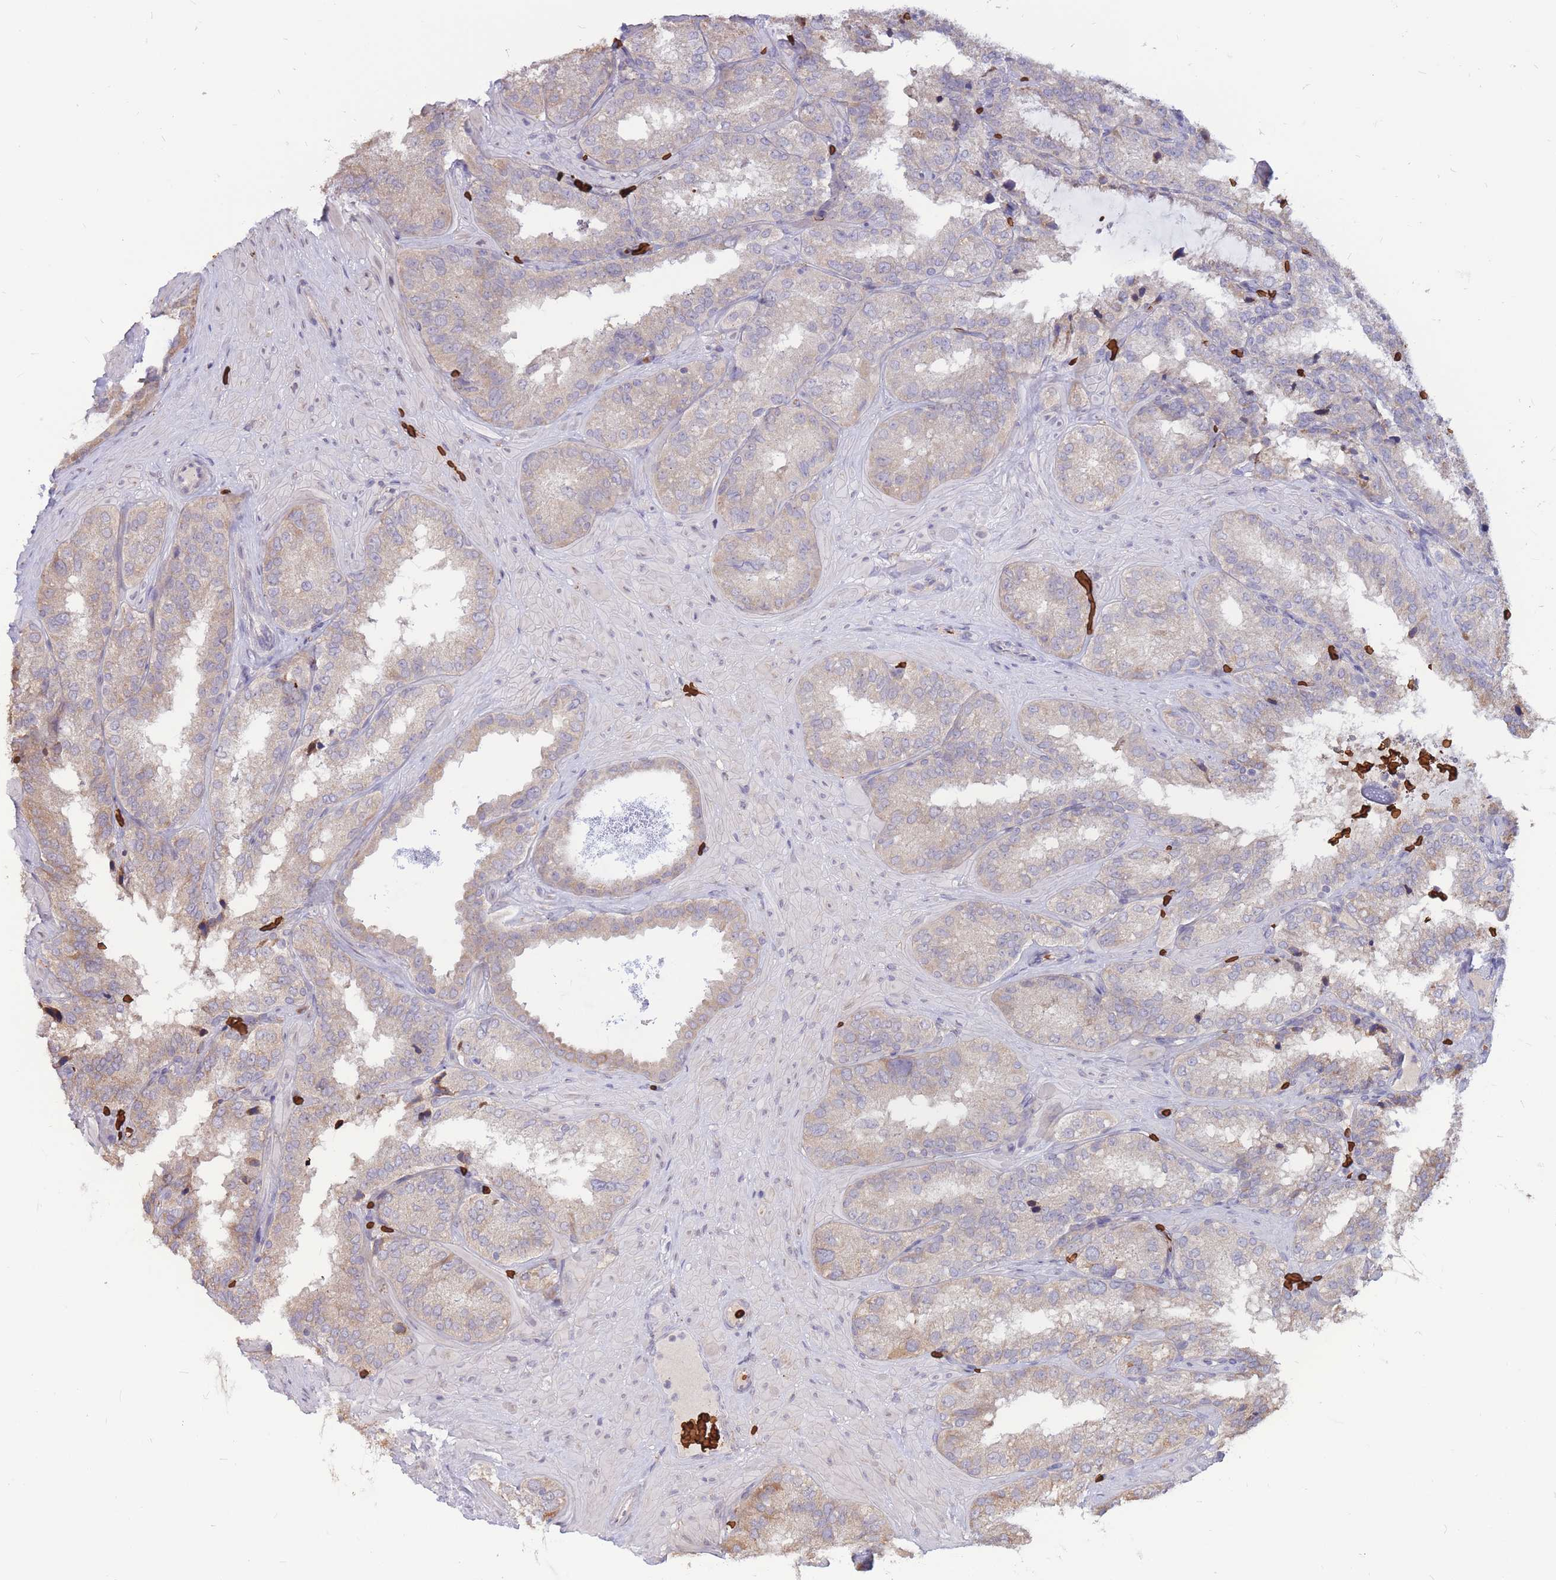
{"staining": {"intensity": "weak", "quantity": "<25%", "location": "cytoplasmic/membranous"}, "tissue": "seminal vesicle", "cell_type": "Glandular cells", "image_type": "normal", "snomed": [{"axis": "morphology", "description": "Normal tissue, NOS"}, {"axis": "topography", "description": "Seminal veicle"}], "caption": "DAB immunohistochemical staining of normal human seminal vesicle exhibits no significant expression in glandular cells.", "gene": "ATP10D", "patient": {"sex": "male", "age": 58}}